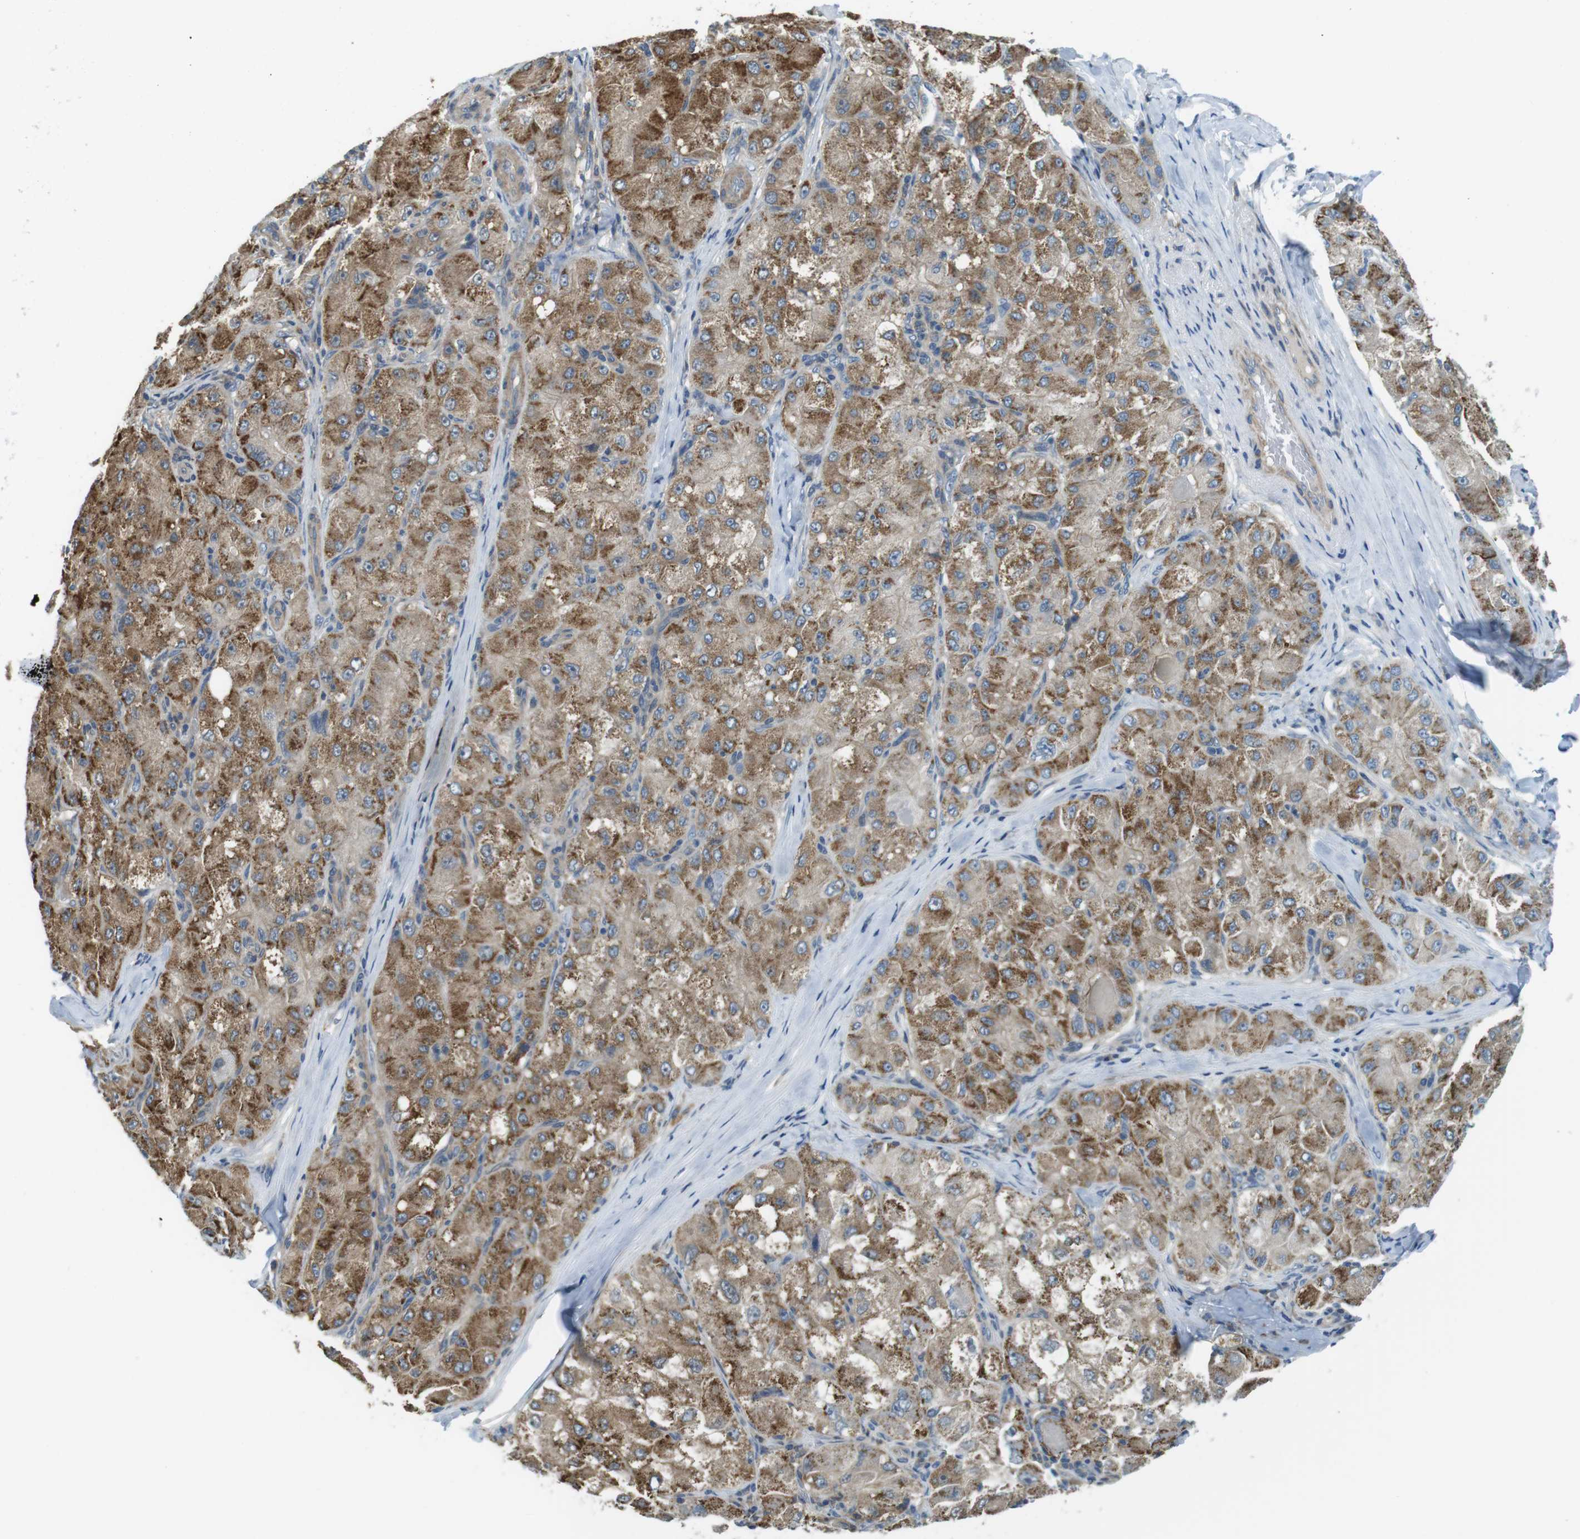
{"staining": {"intensity": "moderate", "quantity": ">75%", "location": "cytoplasmic/membranous"}, "tissue": "liver cancer", "cell_type": "Tumor cells", "image_type": "cancer", "snomed": [{"axis": "morphology", "description": "Carcinoma, Hepatocellular, NOS"}, {"axis": "topography", "description": "Liver"}], "caption": "Liver hepatocellular carcinoma was stained to show a protein in brown. There is medium levels of moderate cytoplasmic/membranous positivity in about >75% of tumor cells. The staining was performed using DAB (3,3'-diaminobenzidine) to visualize the protein expression in brown, while the nuclei were stained in blue with hematoxylin (Magnification: 20x).", "gene": "LRRC3B", "patient": {"sex": "male", "age": 80}}